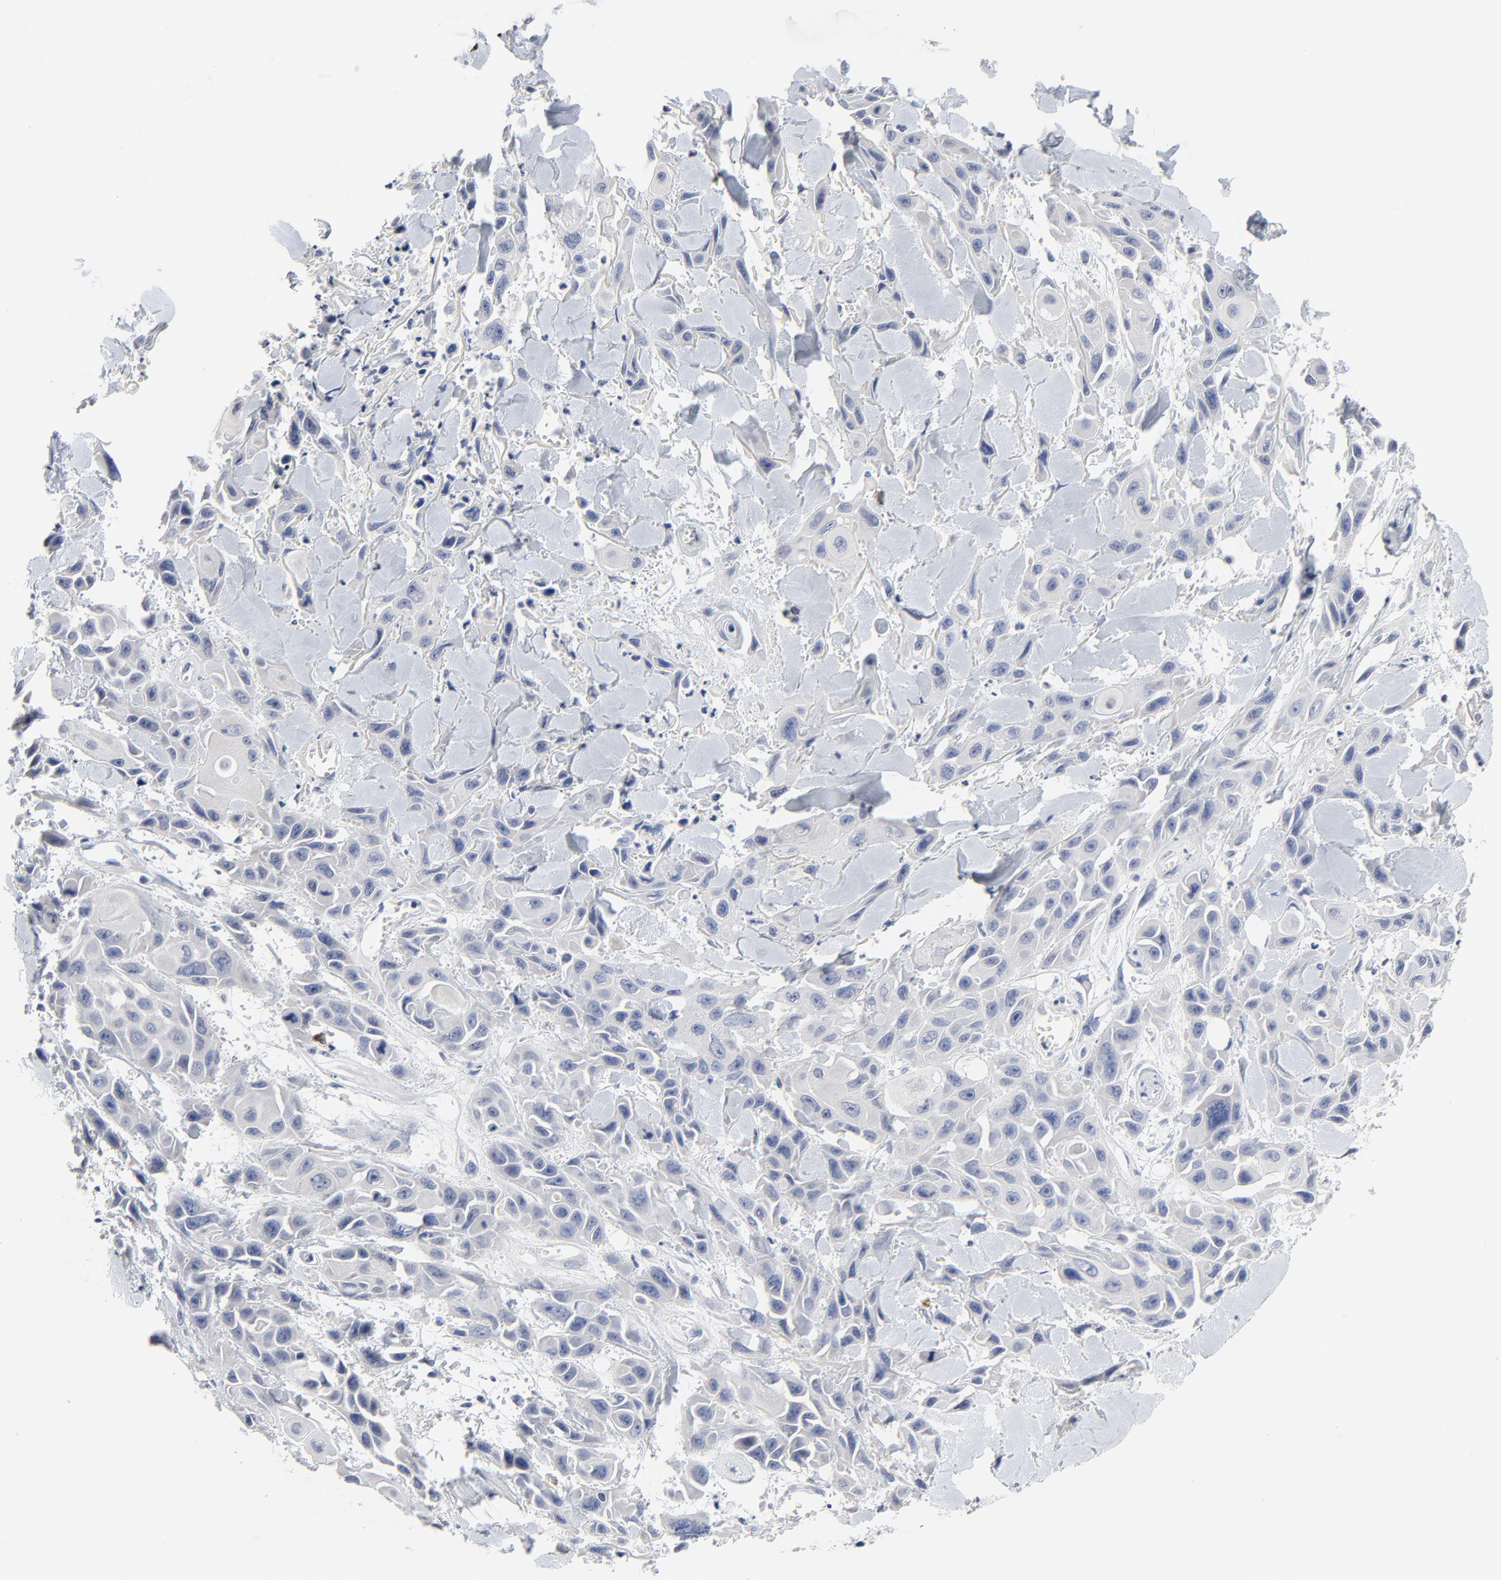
{"staining": {"intensity": "negative", "quantity": "none", "location": "none"}, "tissue": "skin cancer", "cell_type": "Tumor cells", "image_type": "cancer", "snomed": [{"axis": "morphology", "description": "Squamous cell carcinoma, NOS"}, {"axis": "topography", "description": "Skin"}, {"axis": "topography", "description": "Anal"}], "caption": "Immunohistochemical staining of skin squamous cell carcinoma displays no significant positivity in tumor cells.", "gene": "FBXL5", "patient": {"sex": "female", "age": 55}}